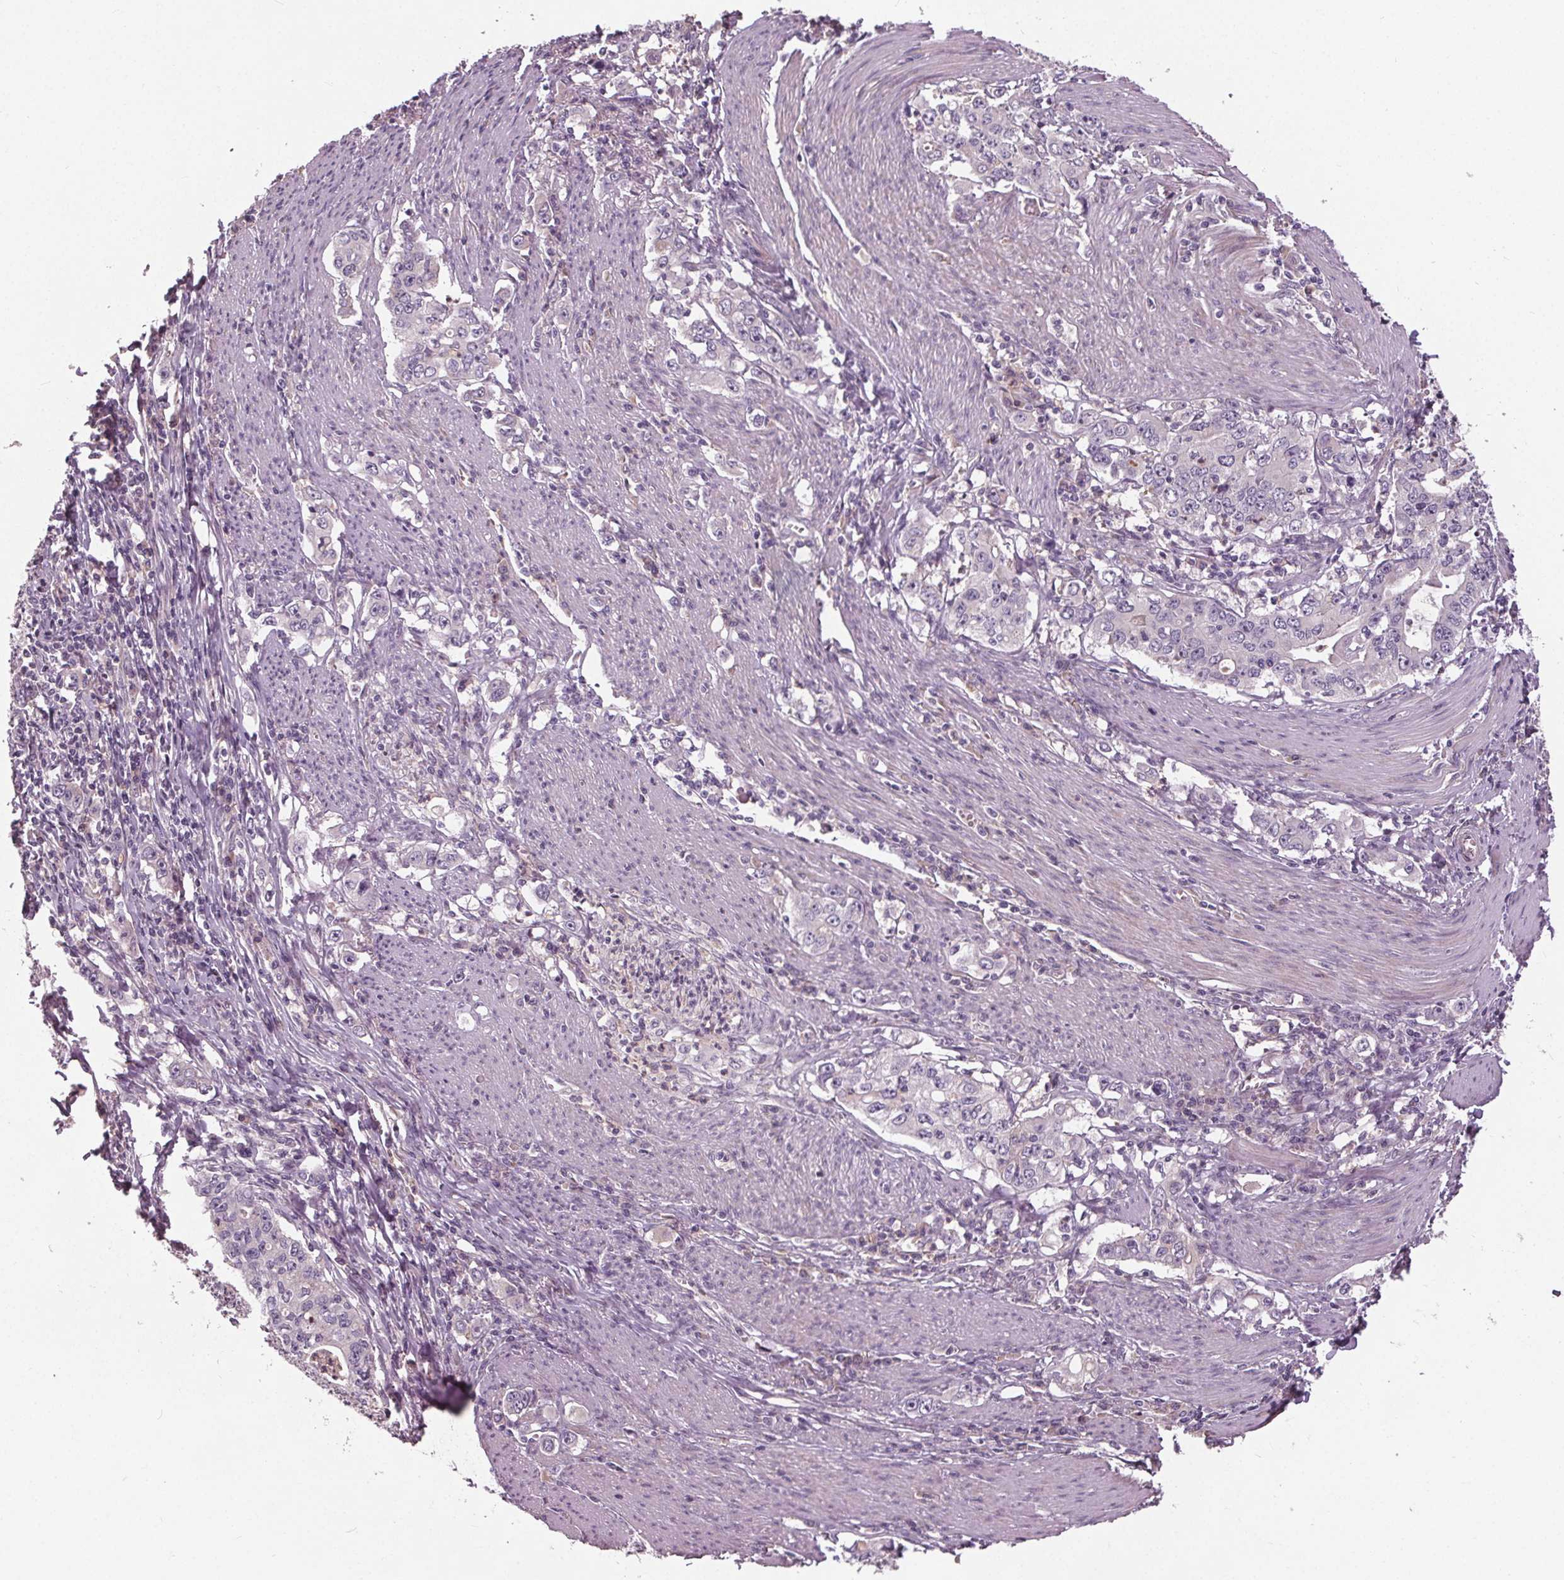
{"staining": {"intensity": "negative", "quantity": "none", "location": "none"}, "tissue": "stomach cancer", "cell_type": "Tumor cells", "image_type": "cancer", "snomed": [{"axis": "morphology", "description": "Adenocarcinoma, NOS"}, {"axis": "topography", "description": "Stomach, lower"}], "caption": "Tumor cells are negative for protein expression in human stomach adenocarcinoma.", "gene": "PDGFD", "patient": {"sex": "female", "age": 72}}